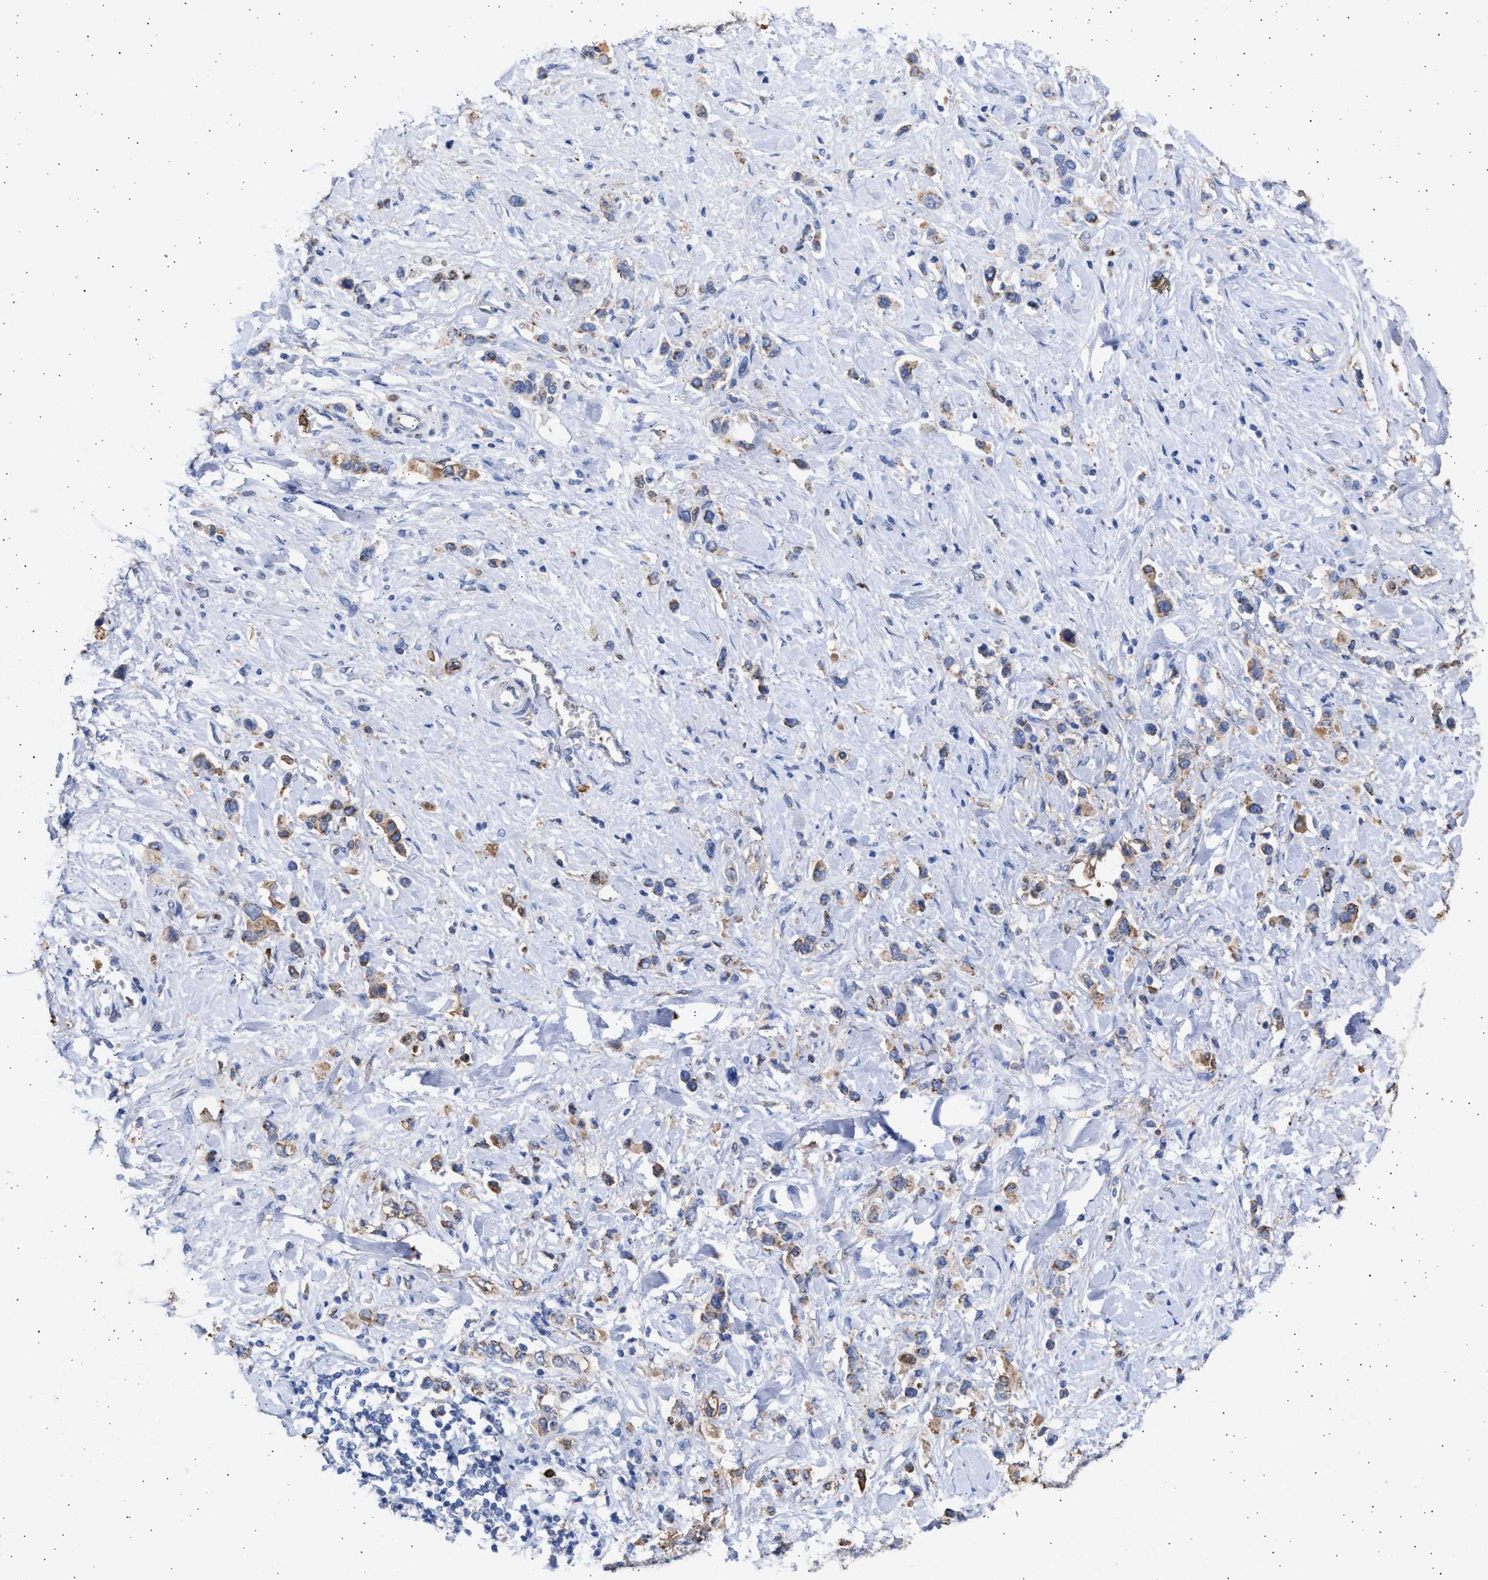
{"staining": {"intensity": "weak", "quantity": ">75%", "location": "cytoplasmic/membranous"}, "tissue": "stomach cancer", "cell_type": "Tumor cells", "image_type": "cancer", "snomed": [{"axis": "morphology", "description": "Normal tissue, NOS"}, {"axis": "morphology", "description": "Adenocarcinoma, NOS"}, {"axis": "topography", "description": "Stomach, upper"}, {"axis": "topography", "description": "Stomach"}], "caption": "Immunohistochemical staining of stomach cancer (adenocarcinoma) exhibits low levels of weak cytoplasmic/membranous protein positivity in approximately >75% of tumor cells. (brown staining indicates protein expression, while blue staining denotes nuclei).", "gene": "FCER1A", "patient": {"sex": "female", "age": 65}}